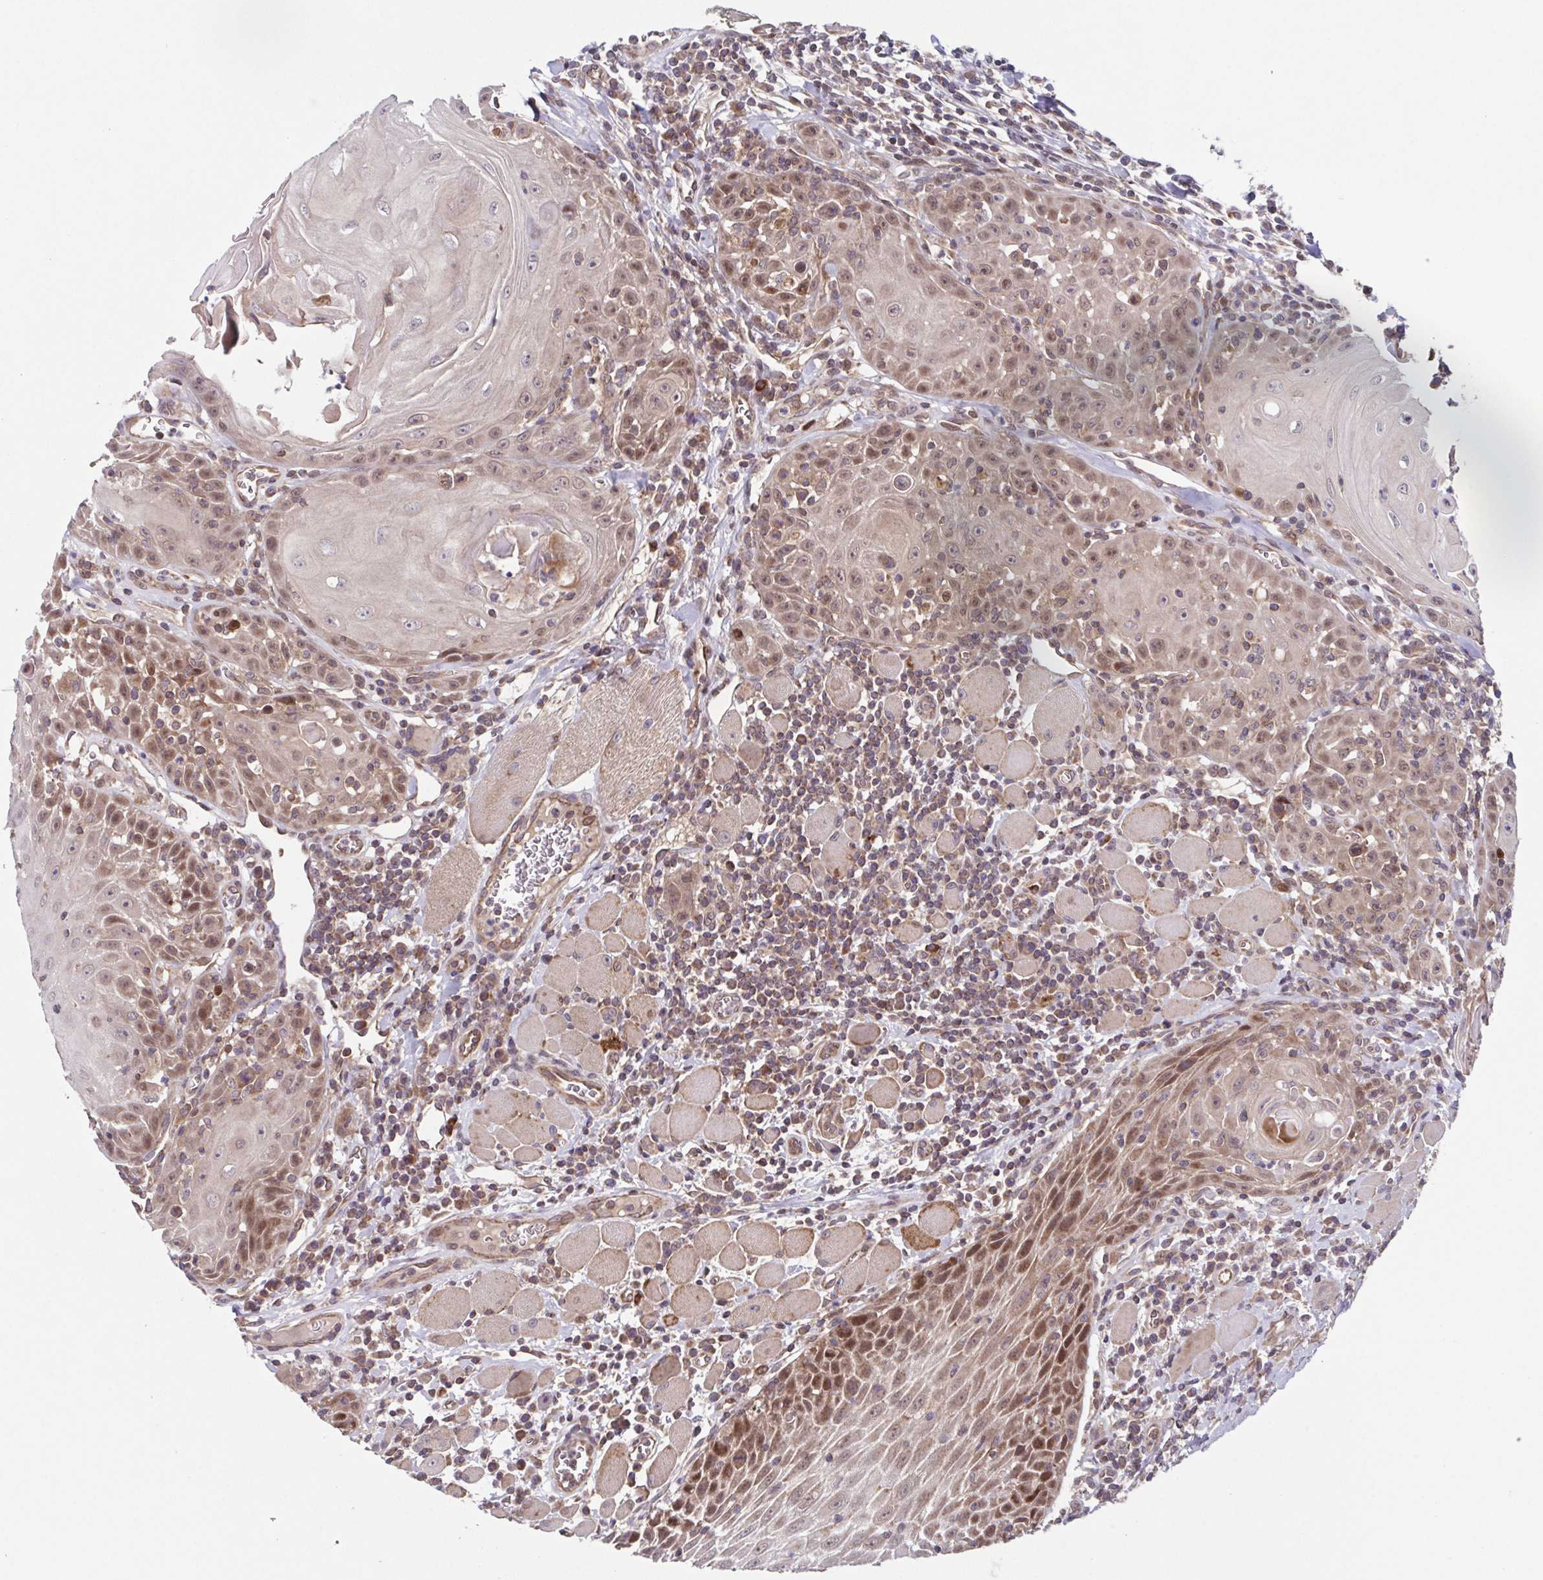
{"staining": {"intensity": "moderate", "quantity": "25%-75%", "location": "cytoplasmic/membranous,nuclear"}, "tissue": "head and neck cancer", "cell_type": "Tumor cells", "image_type": "cancer", "snomed": [{"axis": "morphology", "description": "Squamous cell carcinoma, NOS"}, {"axis": "topography", "description": "Head-Neck"}], "caption": "Protein staining of head and neck cancer tissue exhibits moderate cytoplasmic/membranous and nuclear staining in approximately 25%-75% of tumor cells.", "gene": "TTC19", "patient": {"sex": "male", "age": 52}}